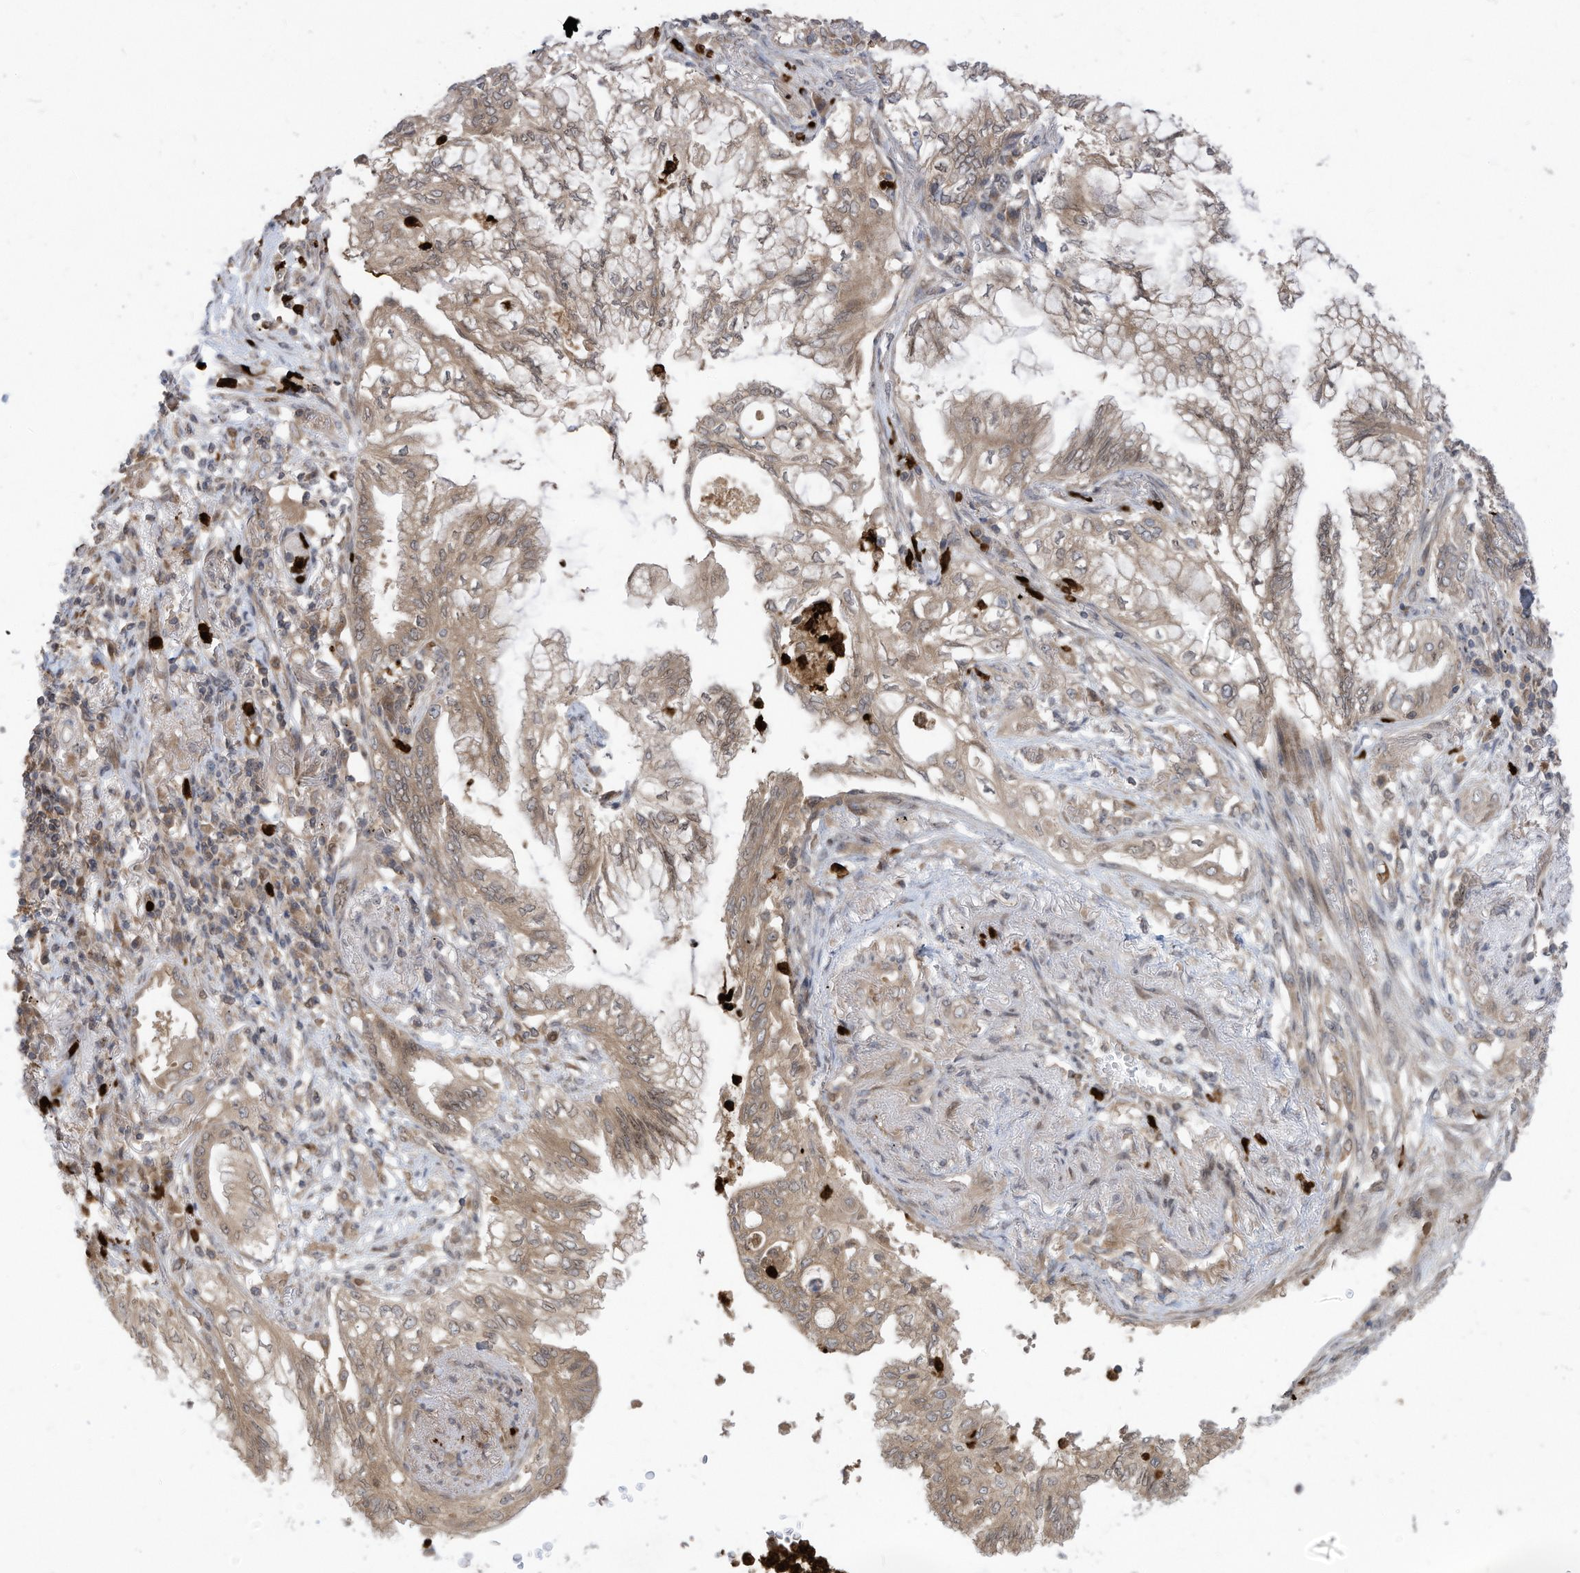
{"staining": {"intensity": "moderate", "quantity": "25%-75%", "location": "cytoplasmic/membranous"}, "tissue": "lung cancer", "cell_type": "Tumor cells", "image_type": "cancer", "snomed": [{"axis": "morphology", "description": "Adenocarcinoma, NOS"}, {"axis": "topography", "description": "Lung"}], "caption": "Tumor cells display moderate cytoplasmic/membranous positivity in about 25%-75% of cells in adenocarcinoma (lung). (DAB IHC with brightfield microscopy, high magnification).", "gene": "CNKSR1", "patient": {"sex": "female", "age": 70}}